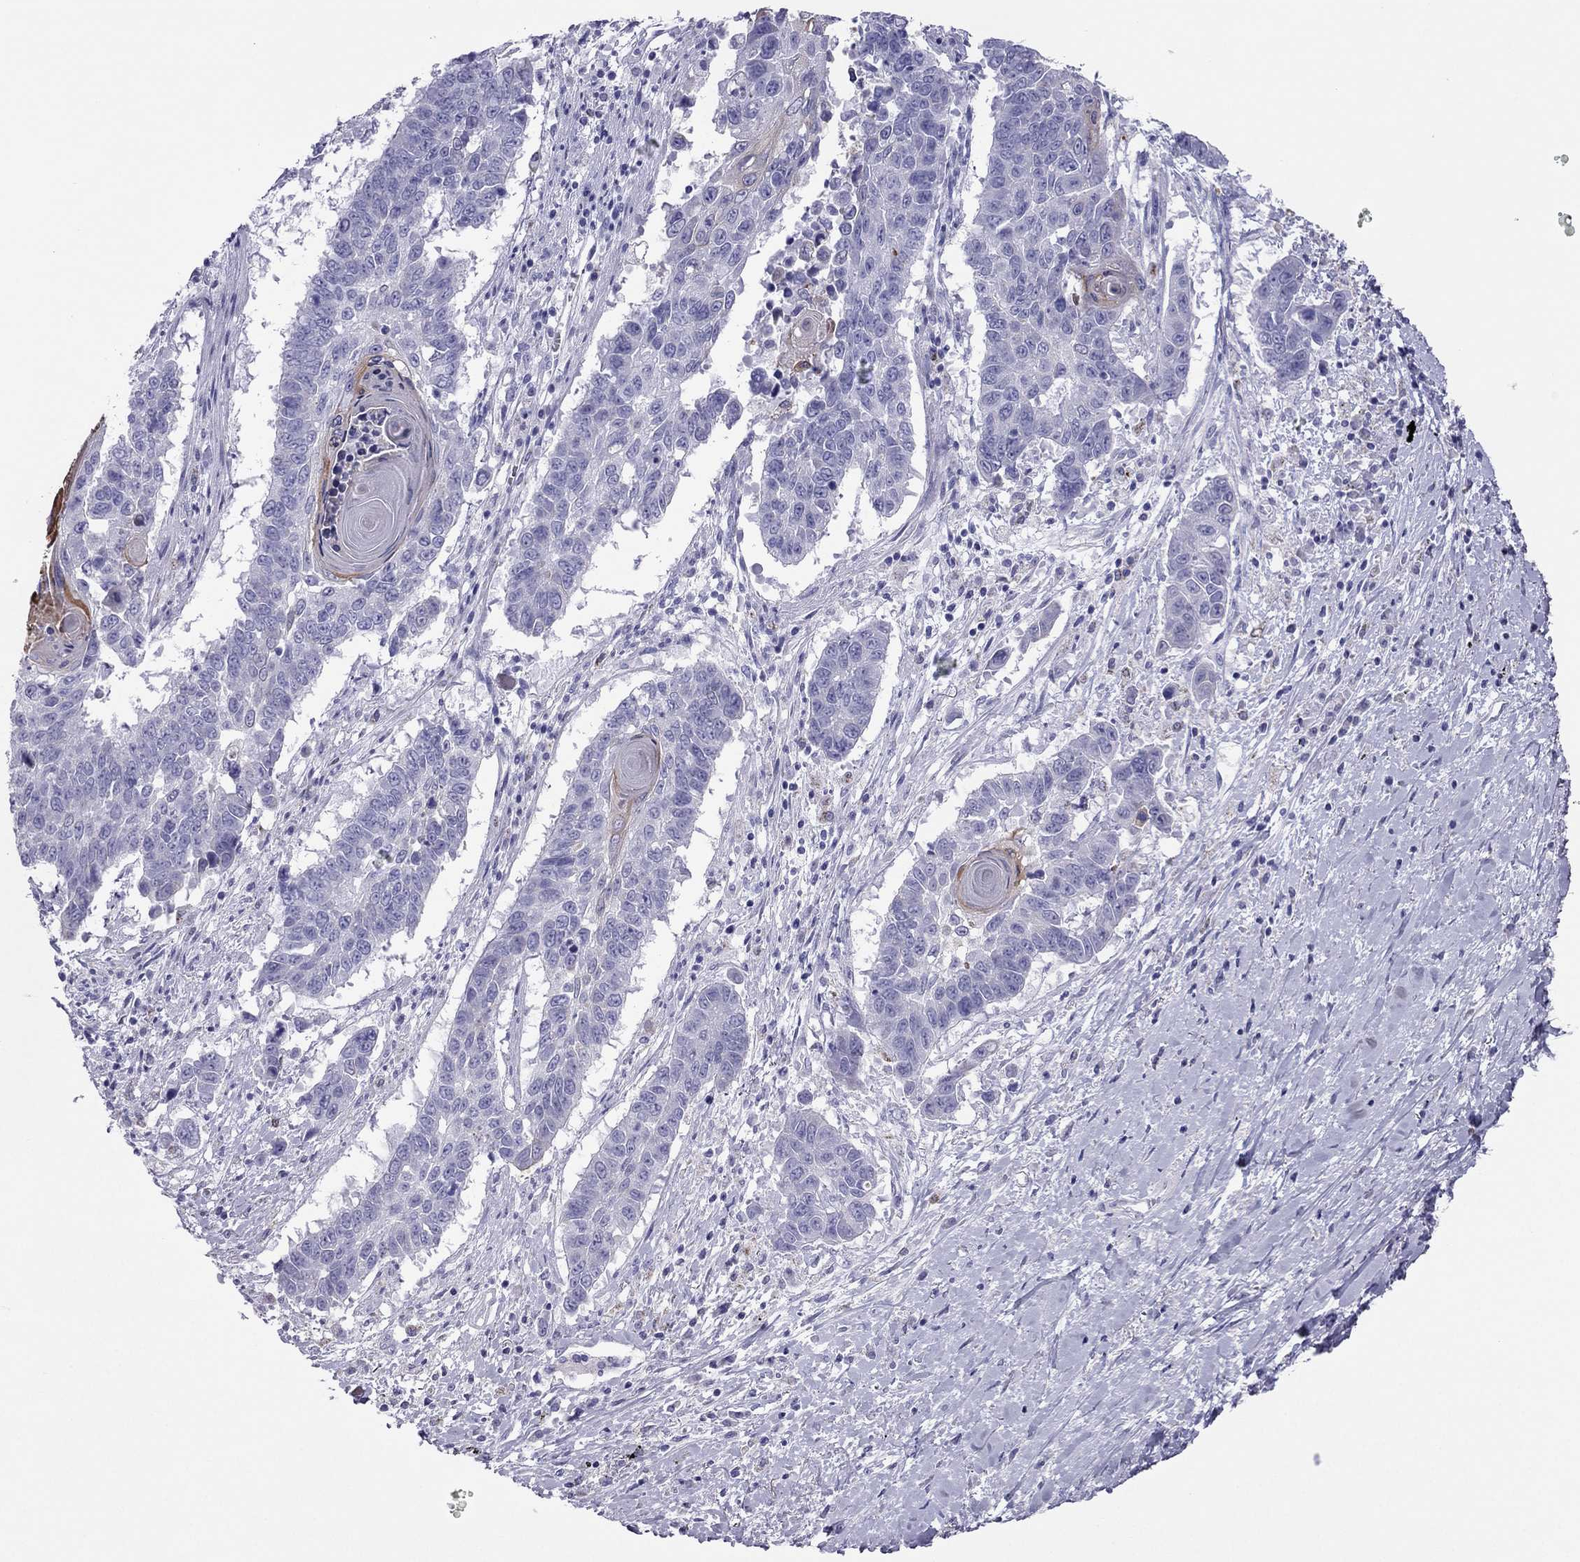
{"staining": {"intensity": "negative", "quantity": "none", "location": "none"}, "tissue": "lung cancer", "cell_type": "Tumor cells", "image_type": "cancer", "snomed": [{"axis": "morphology", "description": "Squamous cell carcinoma, NOS"}, {"axis": "topography", "description": "Lung"}], "caption": "The photomicrograph reveals no staining of tumor cells in lung cancer.", "gene": "MAEL", "patient": {"sex": "male", "age": 73}}